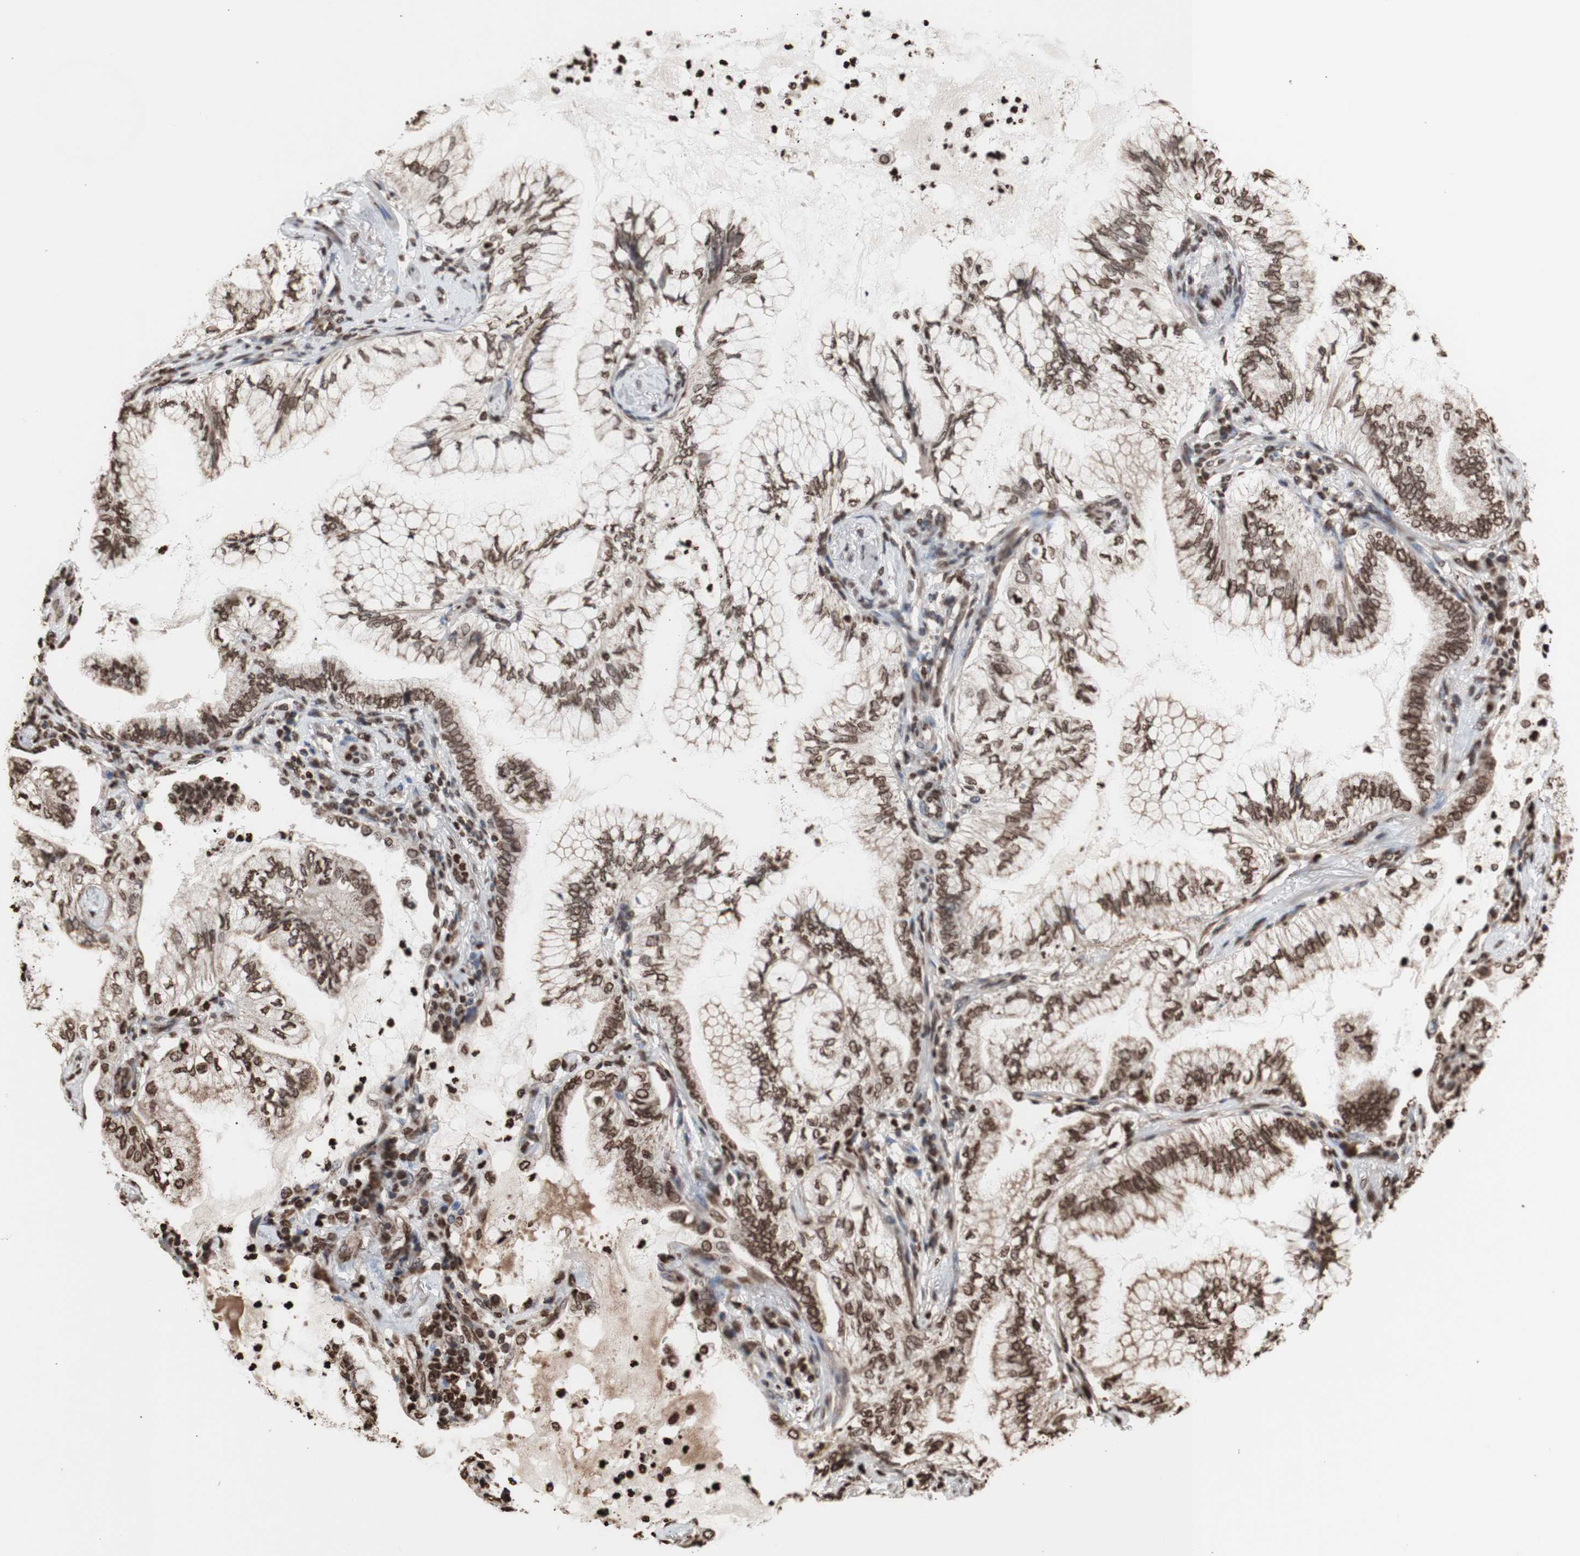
{"staining": {"intensity": "moderate", "quantity": ">75%", "location": "nuclear"}, "tissue": "lung cancer", "cell_type": "Tumor cells", "image_type": "cancer", "snomed": [{"axis": "morphology", "description": "Normal tissue, NOS"}, {"axis": "morphology", "description": "Adenocarcinoma, NOS"}, {"axis": "topography", "description": "Bronchus"}, {"axis": "topography", "description": "Lung"}], "caption": "Lung cancer (adenocarcinoma) stained for a protein (brown) reveals moderate nuclear positive positivity in approximately >75% of tumor cells.", "gene": "SNAI2", "patient": {"sex": "female", "age": 70}}